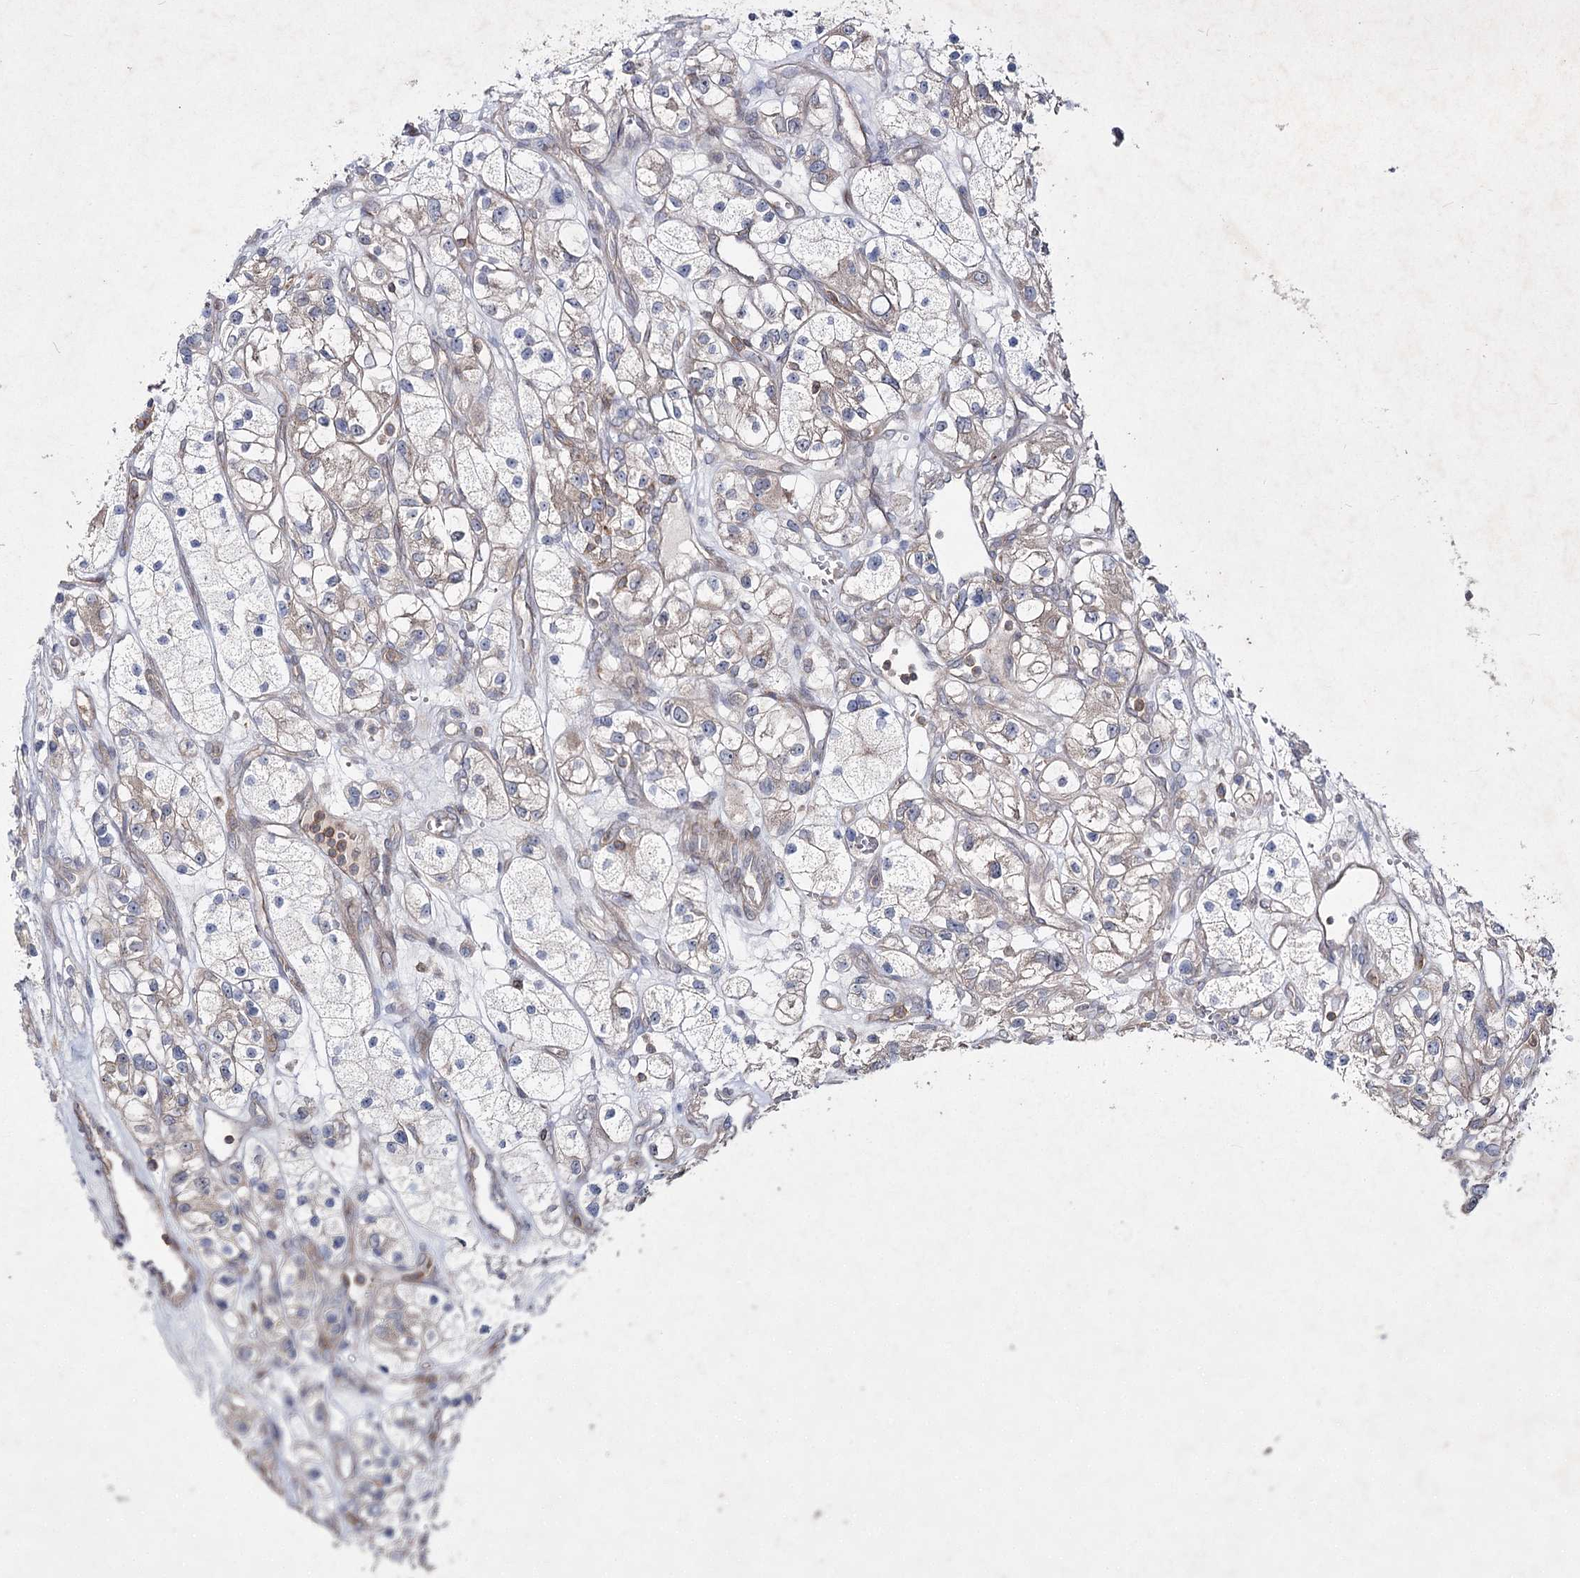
{"staining": {"intensity": "weak", "quantity": "<25%", "location": "cytoplasmic/membranous"}, "tissue": "renal cancer", "cell_type": "Tumor cells", "image_type": "cancer", "snomed": [{"axis": "morphology", "description": "Adenocarcinoma, NOS"}, {"axis": "topography", "description": "Kidney"}], "caption": "A high-resolution histopathology image shows IHC staining of renal cancer, which reveals no significant staining in tumor cells.", "gene": "CIB2", "patient": {"sex": "female", "age": 57}}